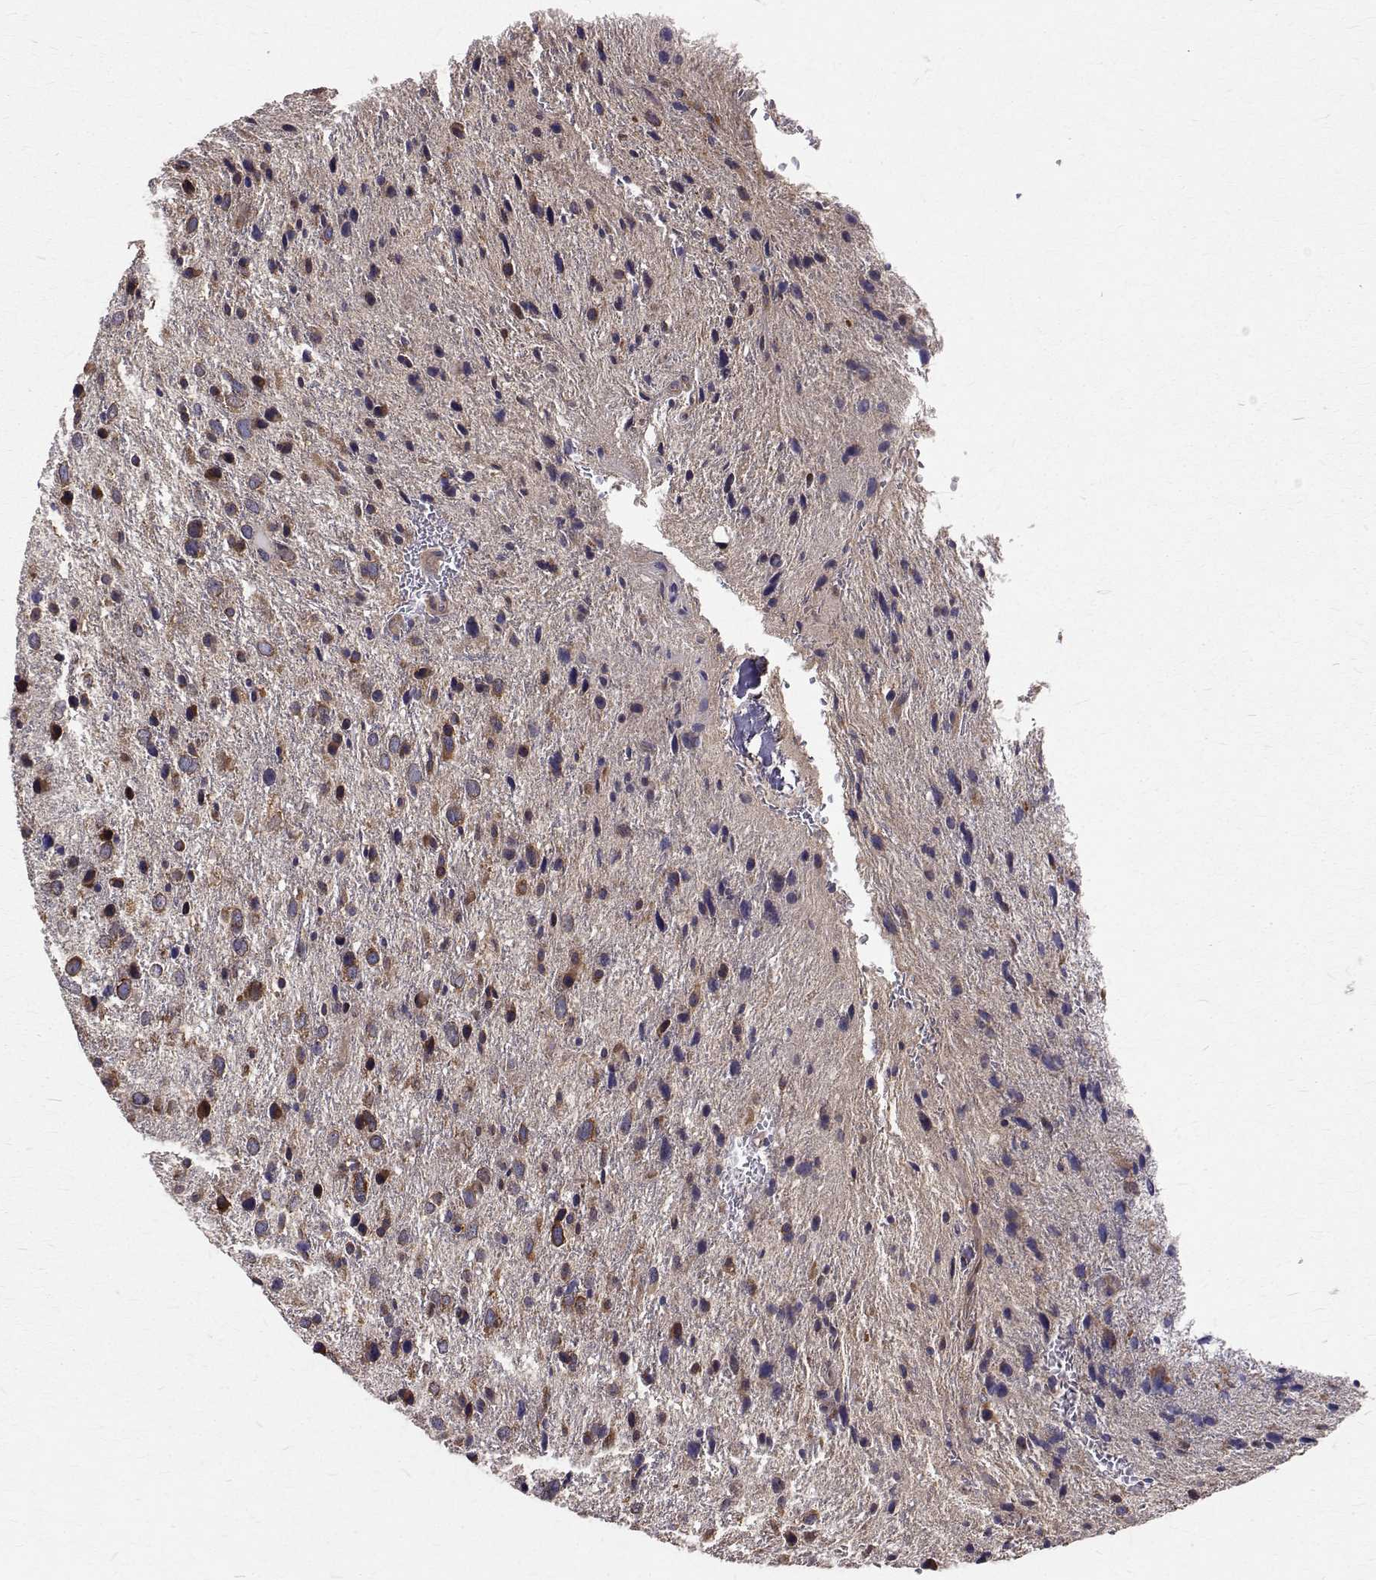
{"staining": {"intensity": "moderate", "quantity": ">75%", "location": "cytoplasmic/membranous"}, "tissue": "glioma", "cell_type": "Tumor cells", "image_type": "cancer", "snomed": [{"axis": "morphology", "description": "Glioma, malignant, Low grade"}, {"axis": "topography", "description": "Brain"}], "caption": "Human glioma stained with a protein marker demonstrates moderate staining in tumor cells.", "gene": "FARSB", "patient": {"sex": "female", "age": 55}}